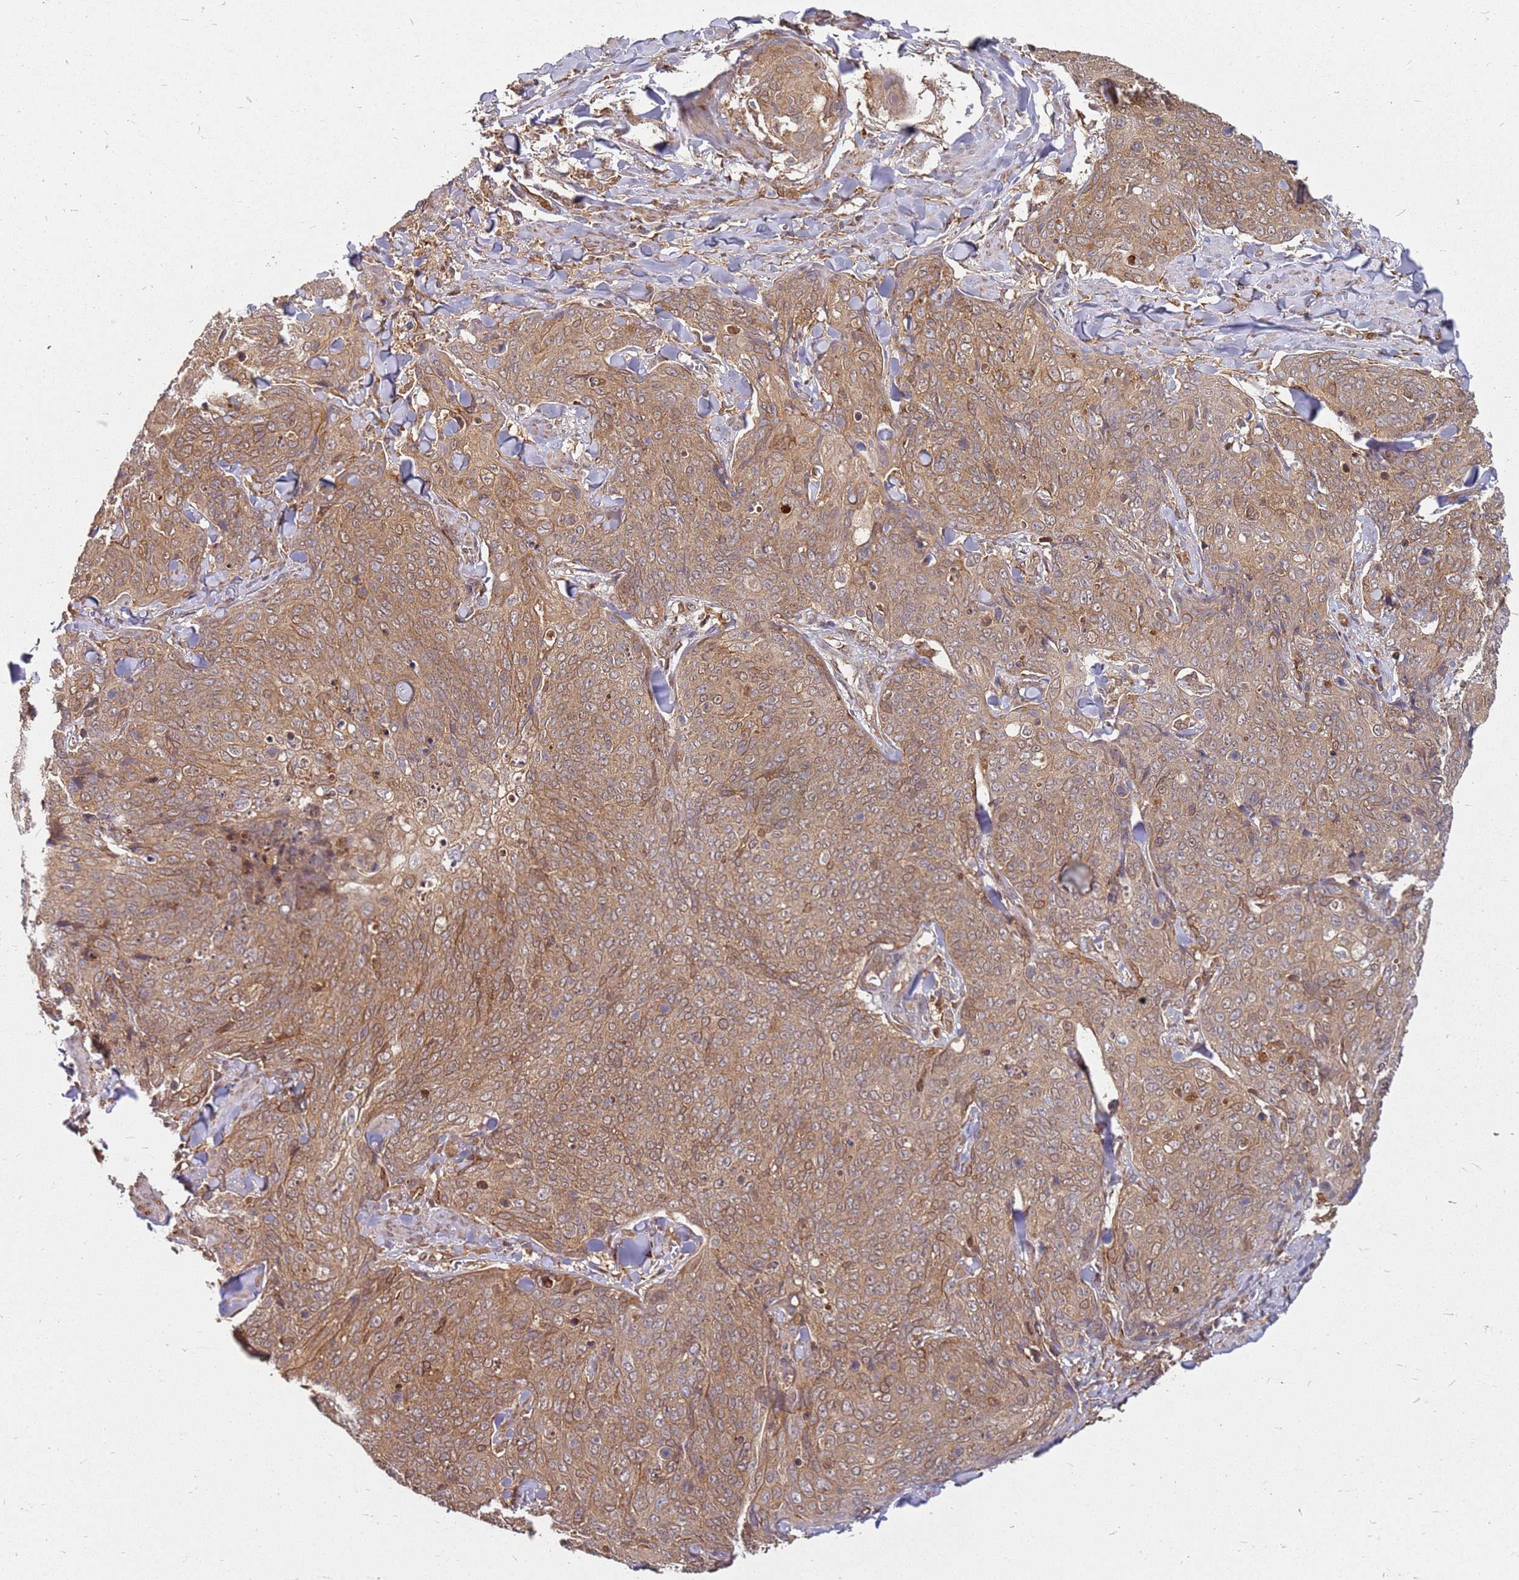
{"staining": {"intensity": "moderate", "quantity": ">75%", "location": "cytoplasmic/membranous"}, "tissue": "skin cancer", "cell_type": "Tumor cells", "image_type": "cancer", "snomed": [{"axis": "morphology", "description": "Squamous cell carcinoma, NOS"}, {"axis": "topography", "description": "Skin"}, {"axis": "topography", "description": "Vulva"}], "caption": "Immunohistochemistry histopathology image of human skin cancer (squamous cell carcinoma) stained for a protein (brown), which exhibits medium levels of moderate cytoplasmic/membranous staining in about >75% of tumor cells.", "gene": "NUDT14", "patient": {"sex": "female", "age": 85}}